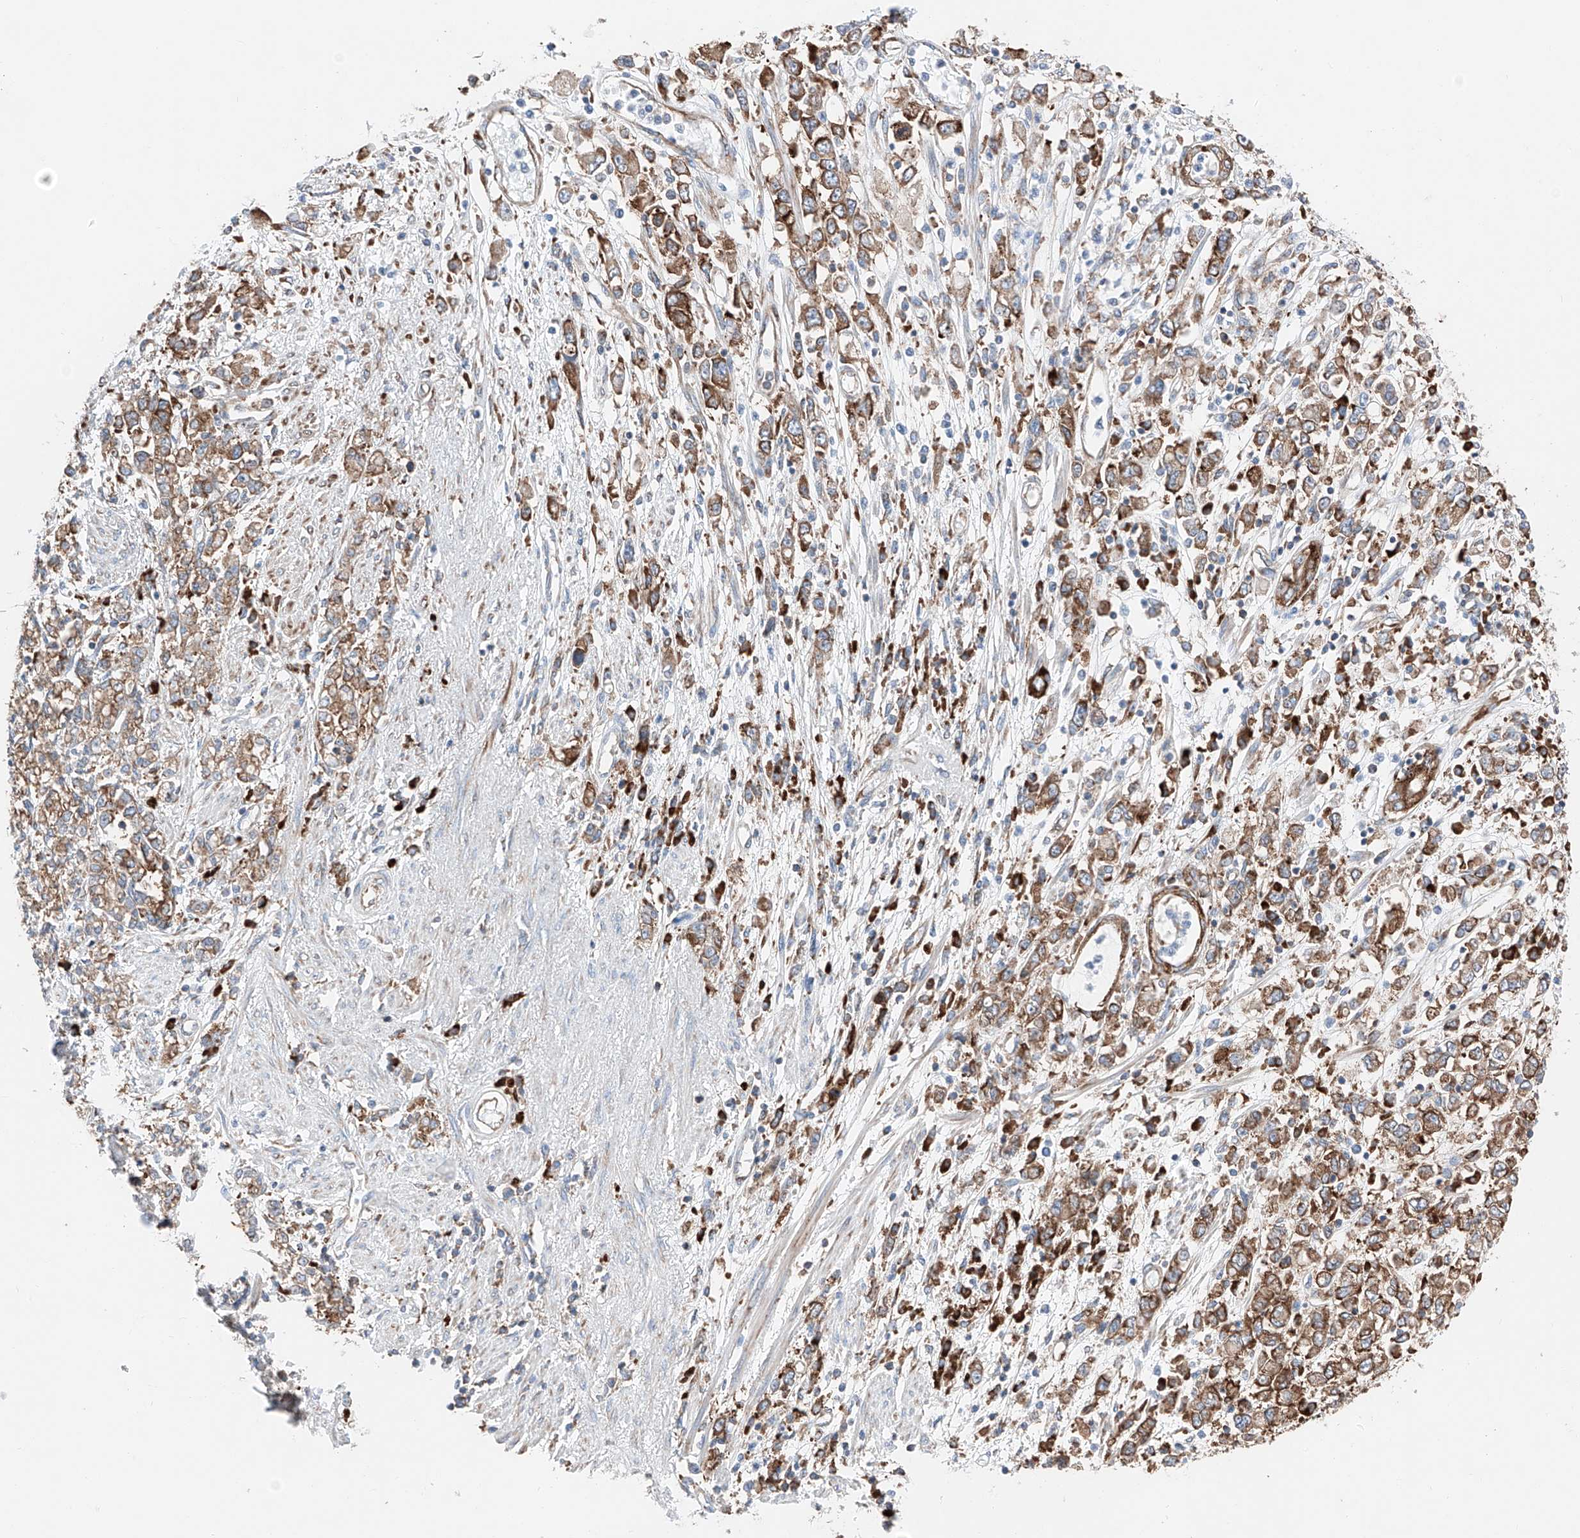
{"staining": {"intensity": "moderate", "quantity": ">75%", "location": "cytoplasmic/membranous"}, "tissue": "stomach cancer", "cell_type": "Tumor cells", "image_type": "cancer", "snomed": [{"axis": "morphology", "description": "Adenocarcinoma, NOS"}, {"axis": "topography", "description": "Stomach"}], "caption": "This micrograph reveals stomach cancer (adenocarcinoma) stained with IHC to label a protein in brown. The cytoplasmic/membranous of tumor cells show moderate positivity for the protein. Nuclei are counter-stained blue.", "gene": "CRELD1", "patient": {"sex": "female", "age": 76}}